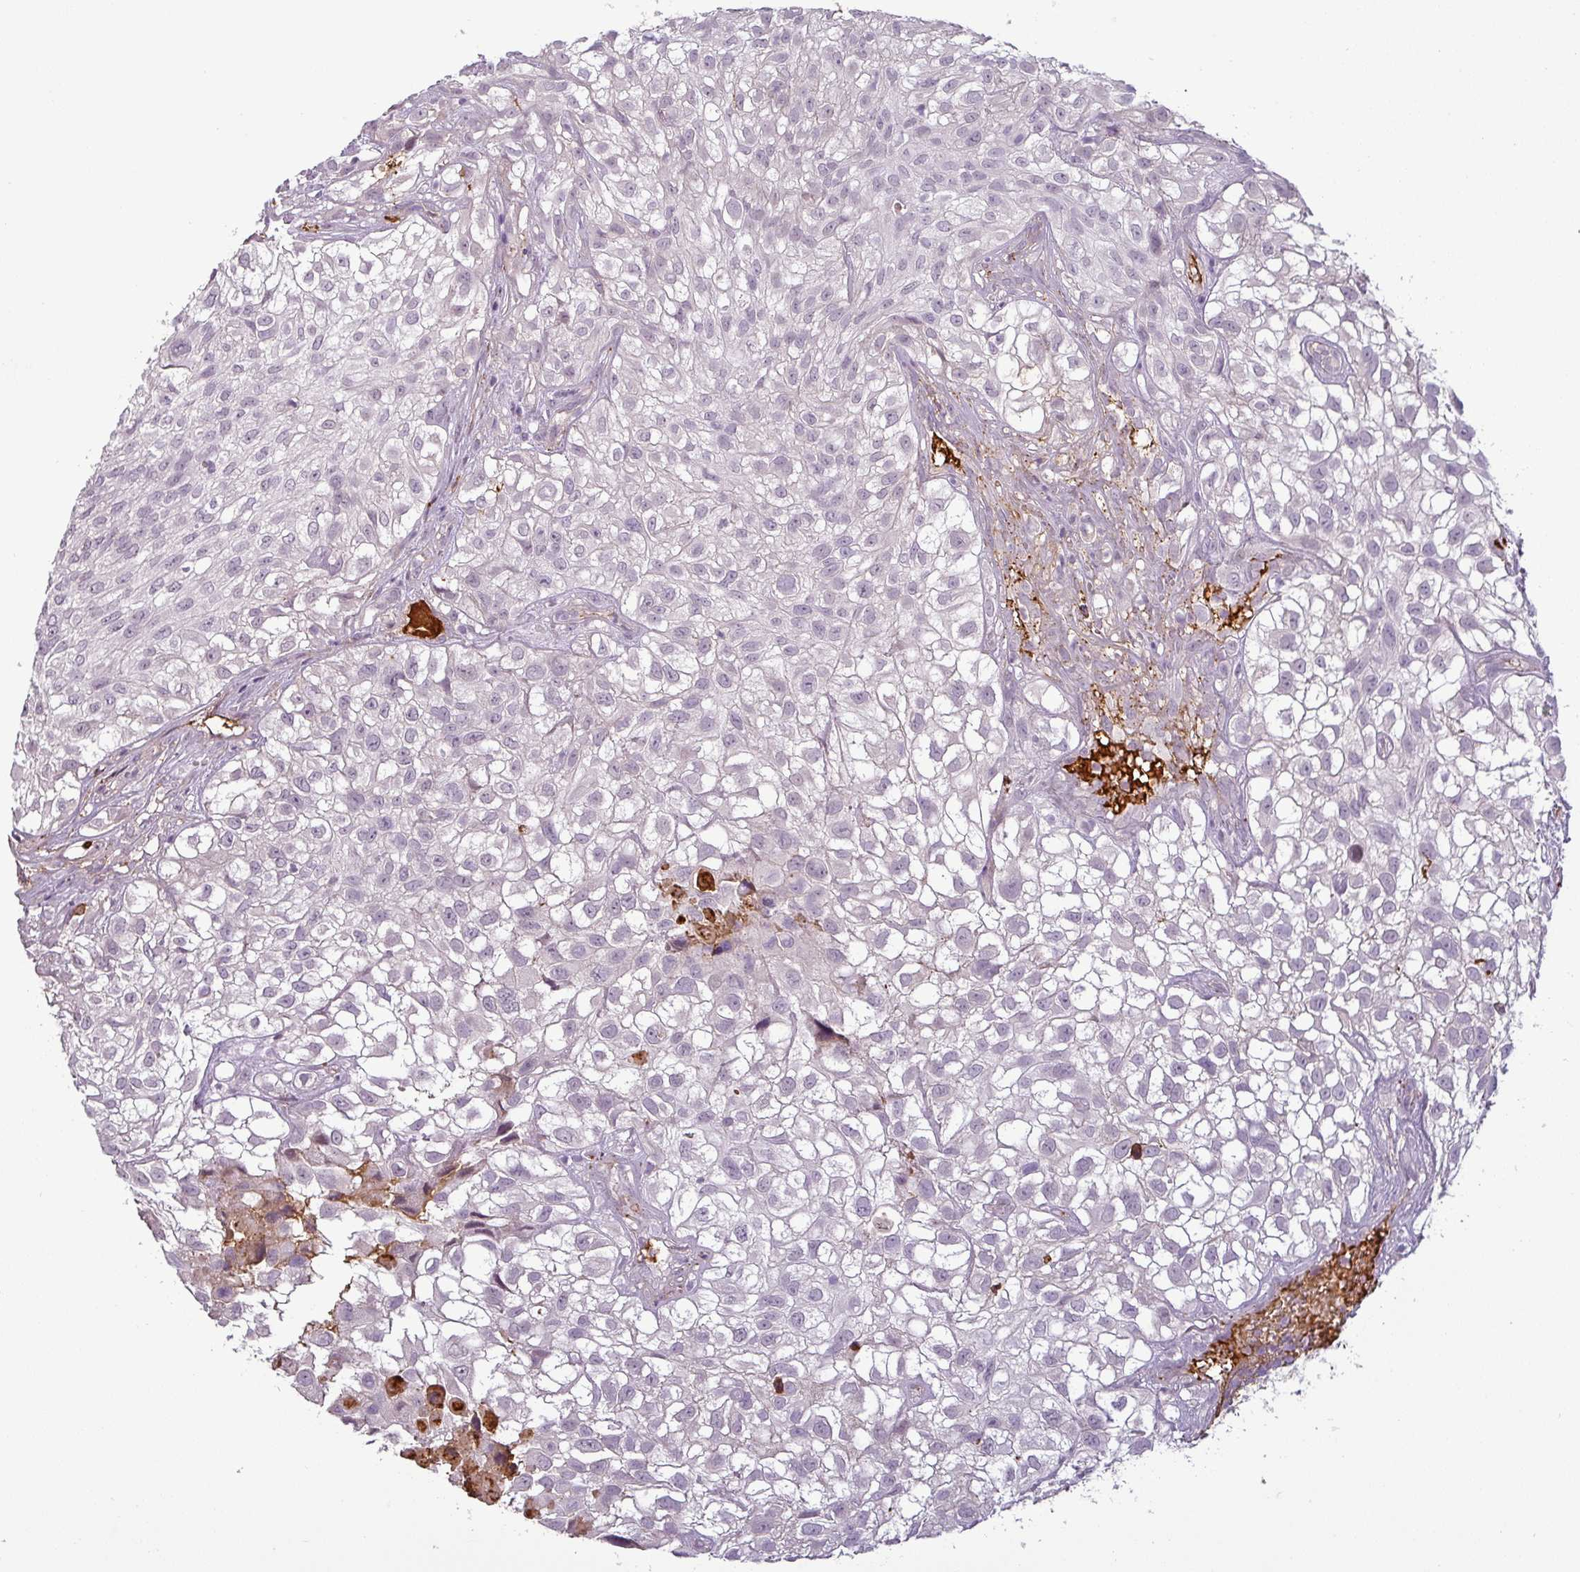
{"staining": {"intensity": "negative", "quantity": "none", "location": "none"}, "tissue": "urothelial cancer", "cell_type": "Tumor cells", "image_type": "cancer", "snomed": [{"axis": "morphology", "description": "Urothelial carcinoma, High grade"}, {"axis": "topography", "description": "Urinary bladder"}], "caption": "An immunohistochemistry photomicrograph of urothelial cancer is shown. There is no staining in tumor cells of urothelial cancer.", "gene": "APOC1", "patient": {"sex": "male", "age": 56}}